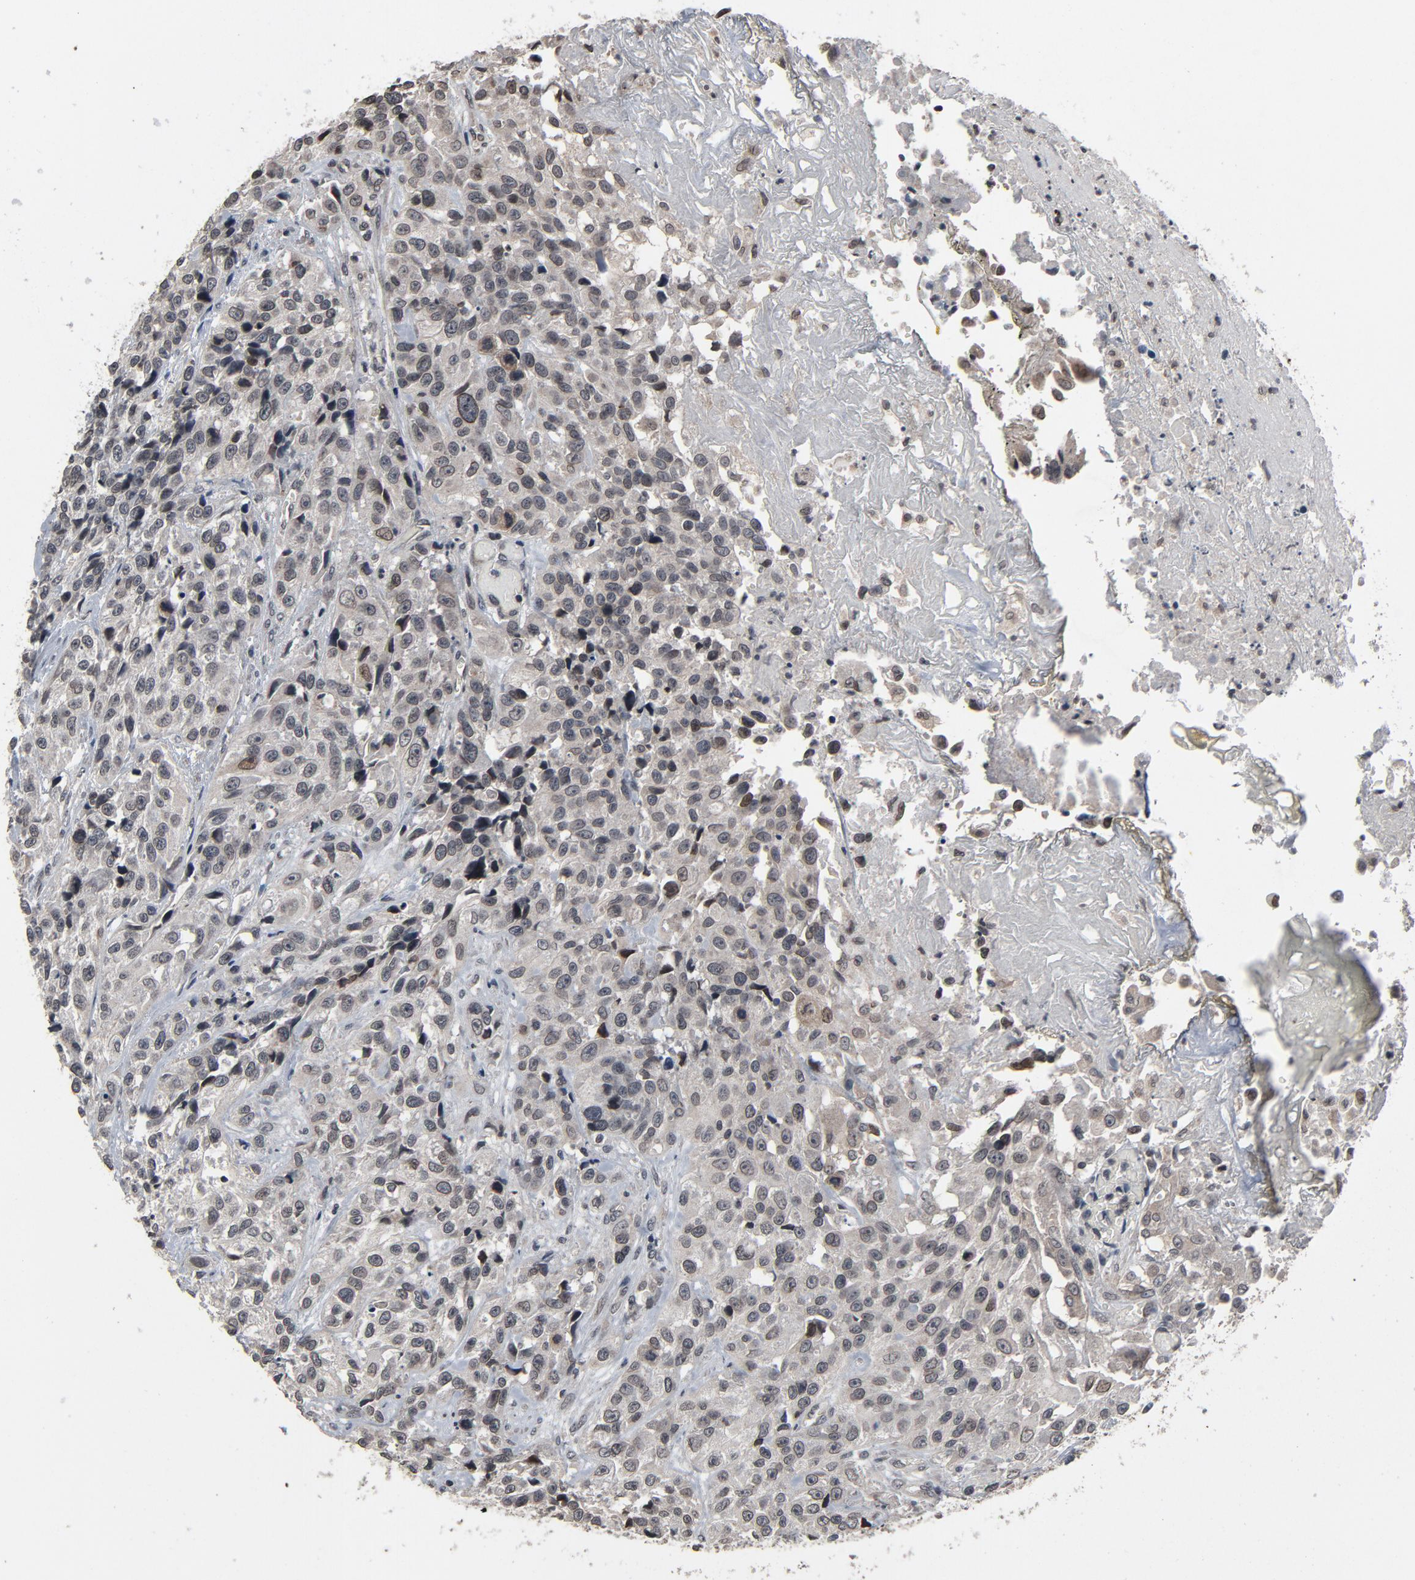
{"staining": {"intensity": "weak", "quantity": "<25%", "location": "cytoplasmic/membranous,nuclear"}, "tissue": "urothelial cancer", "cell_type": "Tumor cells", "image_type": "cancer", "snomed": [{"axis": "morphology", "description": "Urothelial carcinoma, High grade"}, {"axis": "topography", "description": "Urinary bladder"}], "caption": "Protein analysis of urothelial carcinoma (high-grade) reveals no significant staining in tumor cells. (DAB IHC visualized using brightfield microscopy, high magnification).", "gene": "POM121", "patient": {"sex": "female", "age": 81}}